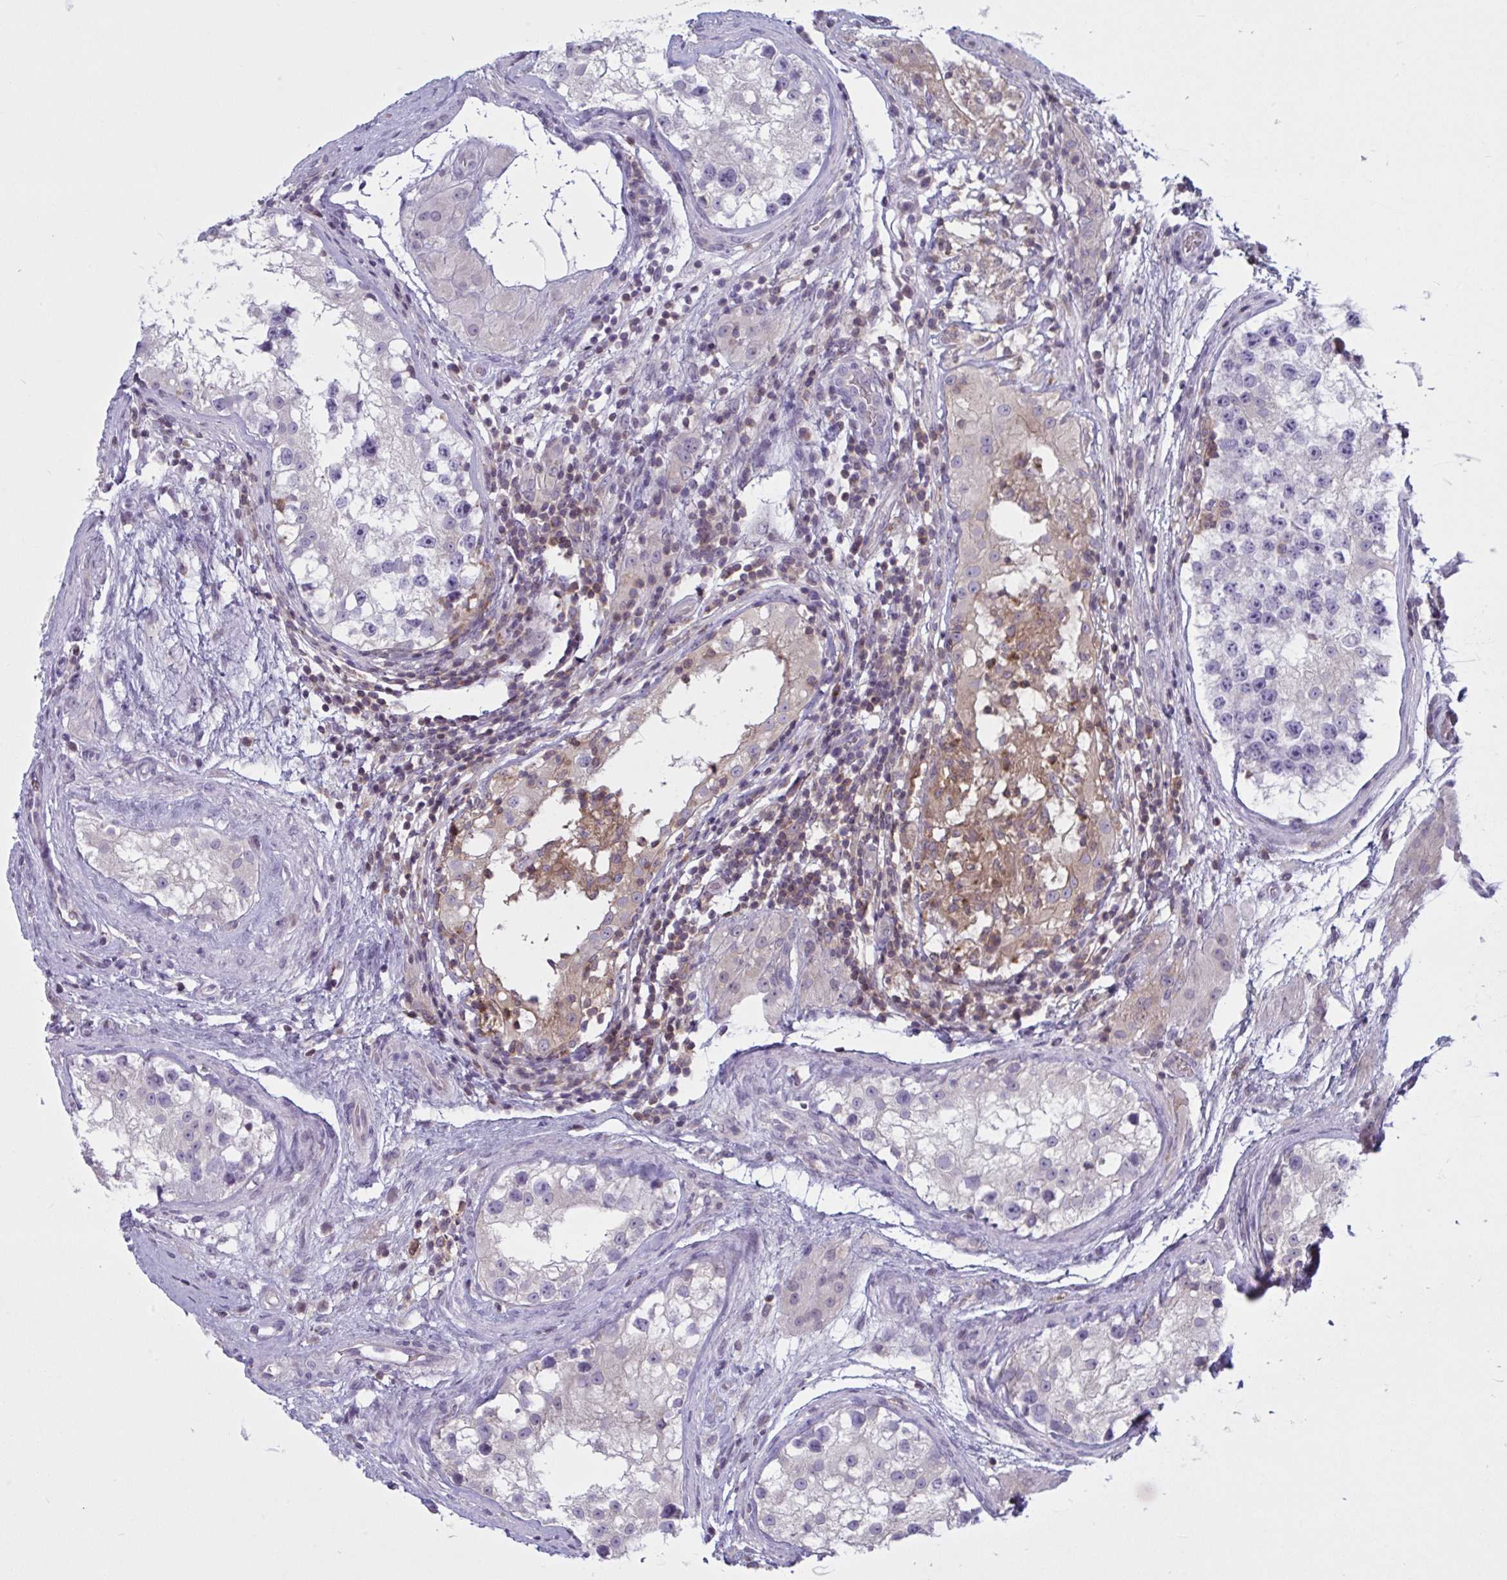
{"staining": {"intensity": "negative", "quantity": "none", "location": "none"}, "tissue": "testis cancer", "cell_type": "Tumor cells", "image_type": "cancer", "snomed": [{"axis": "morphology", "description": "Normal tissue, NOS"}, {"axis": "morphology", "description": "Carcinoma, Embryonal, NOS"}, {"axis": "topography", "description": "Testis"}], "caption": "The image shows no significant positivity in tumor cells of testis cancer (embryonal carcinoma). (DAB immunohistochemistry (IHC) with hematoxylin counter stain).", "gene": "TANK", "patient": {"sex": "male", "age": 32}}